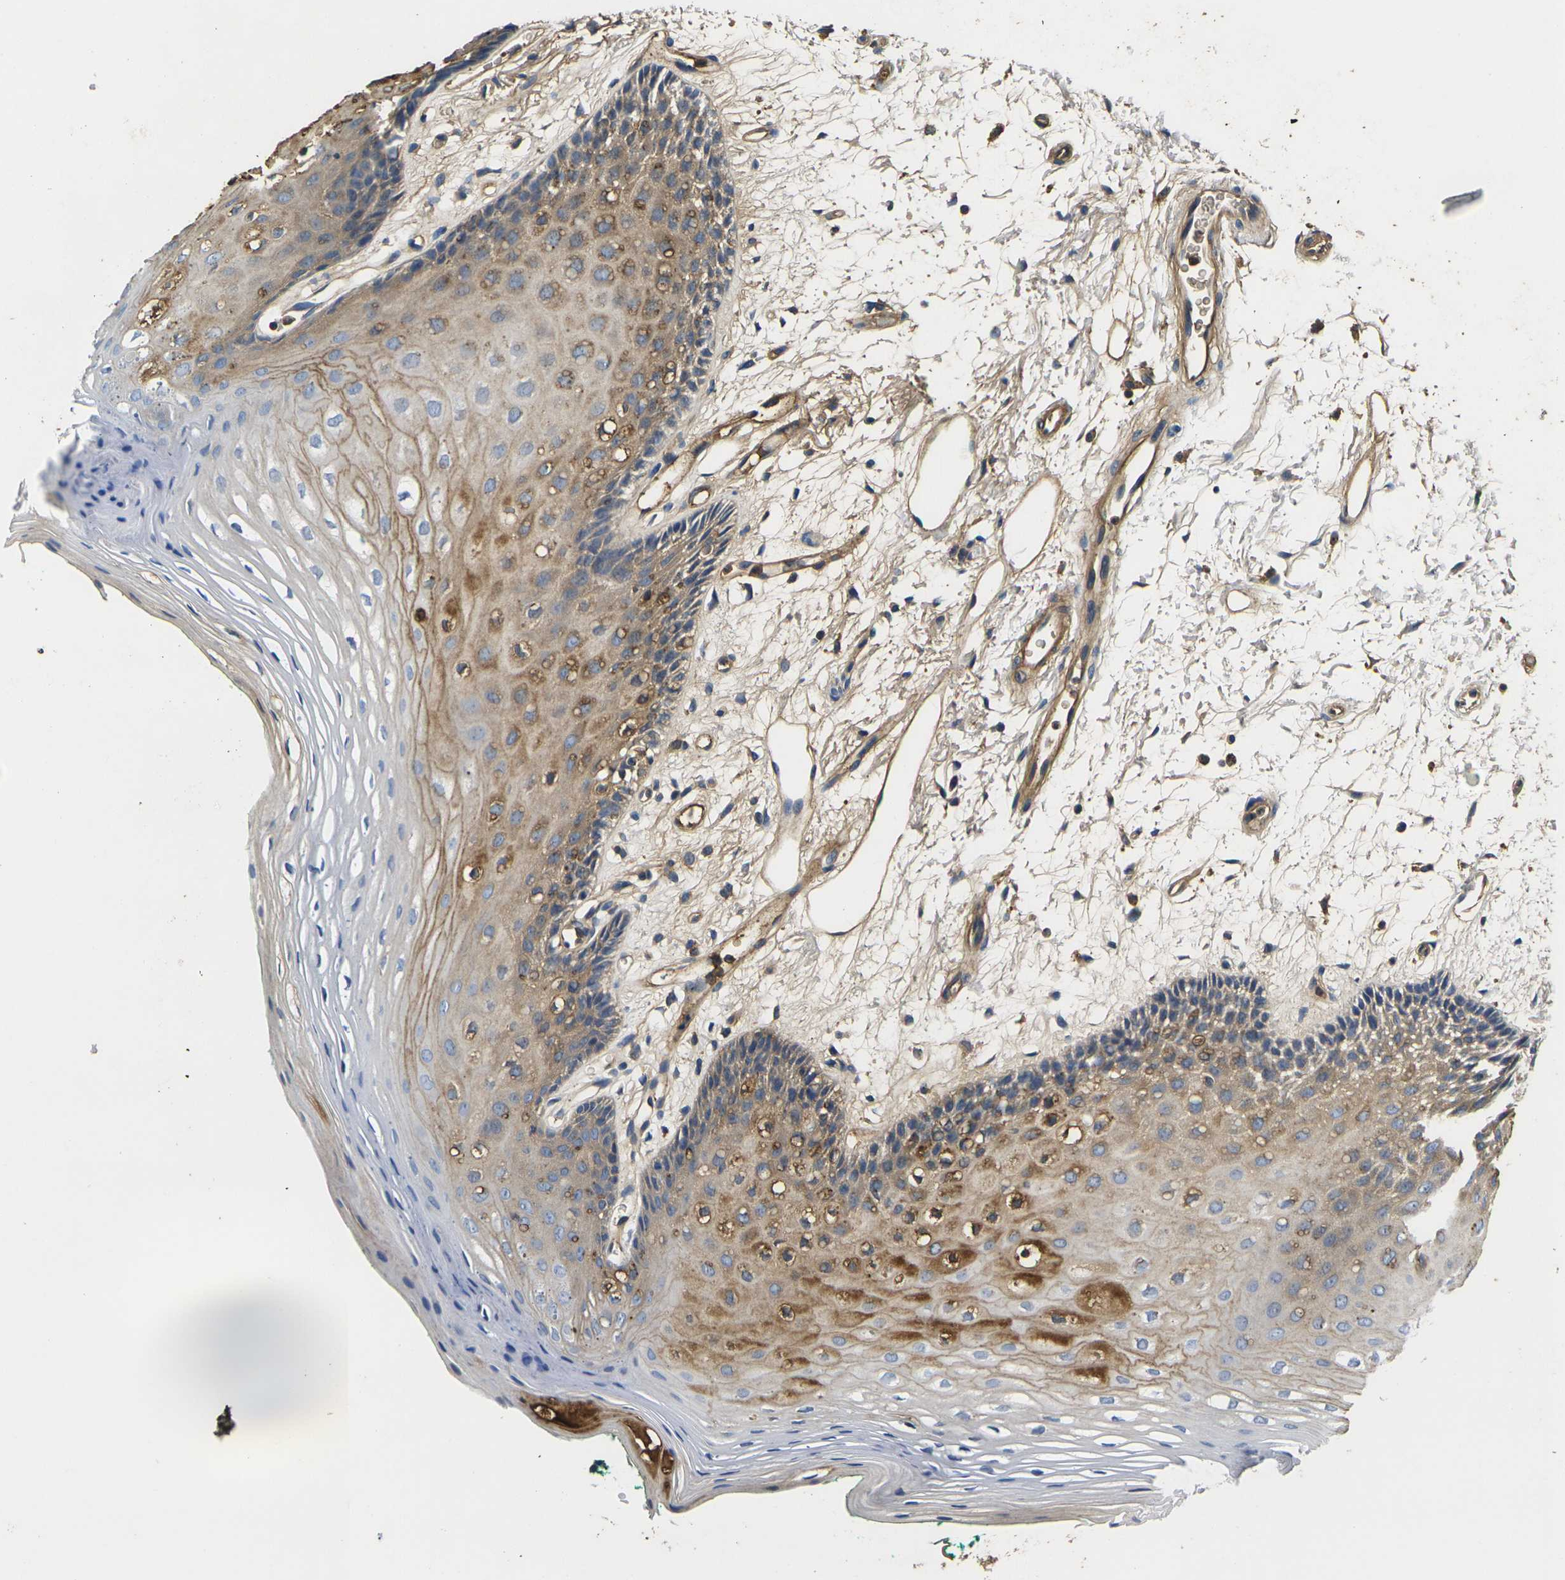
{"staining": {"intensity": "moderate", "quantity": "25%-75%", "location": "cytoplasmic/membranous"}, "tissue": "oral mucosa", "cell_type": "Squamous epithelial cells", "image_type": "normal", "snomed": [{"axis": "morphology", "description": "Normal tissue, NOS"}, {"axis": "topography", "description": "Skeletal muscle"}, {"axis": "topography", "description": "Oral tissue"}, {"axis": "topography", "description": "Peripheral nerve tissue"}], "caption": "Protein staining of unremarkable oral mucosa exhibits moderate cytoplasmic/membranous positivity in approximately 25%-75% of squamous epithelial cells. (DAB = brown stain, brightfield microscopy at high magnification).", "gene": "HSPG2", "patient": {"sex": "female", "age": 84}}